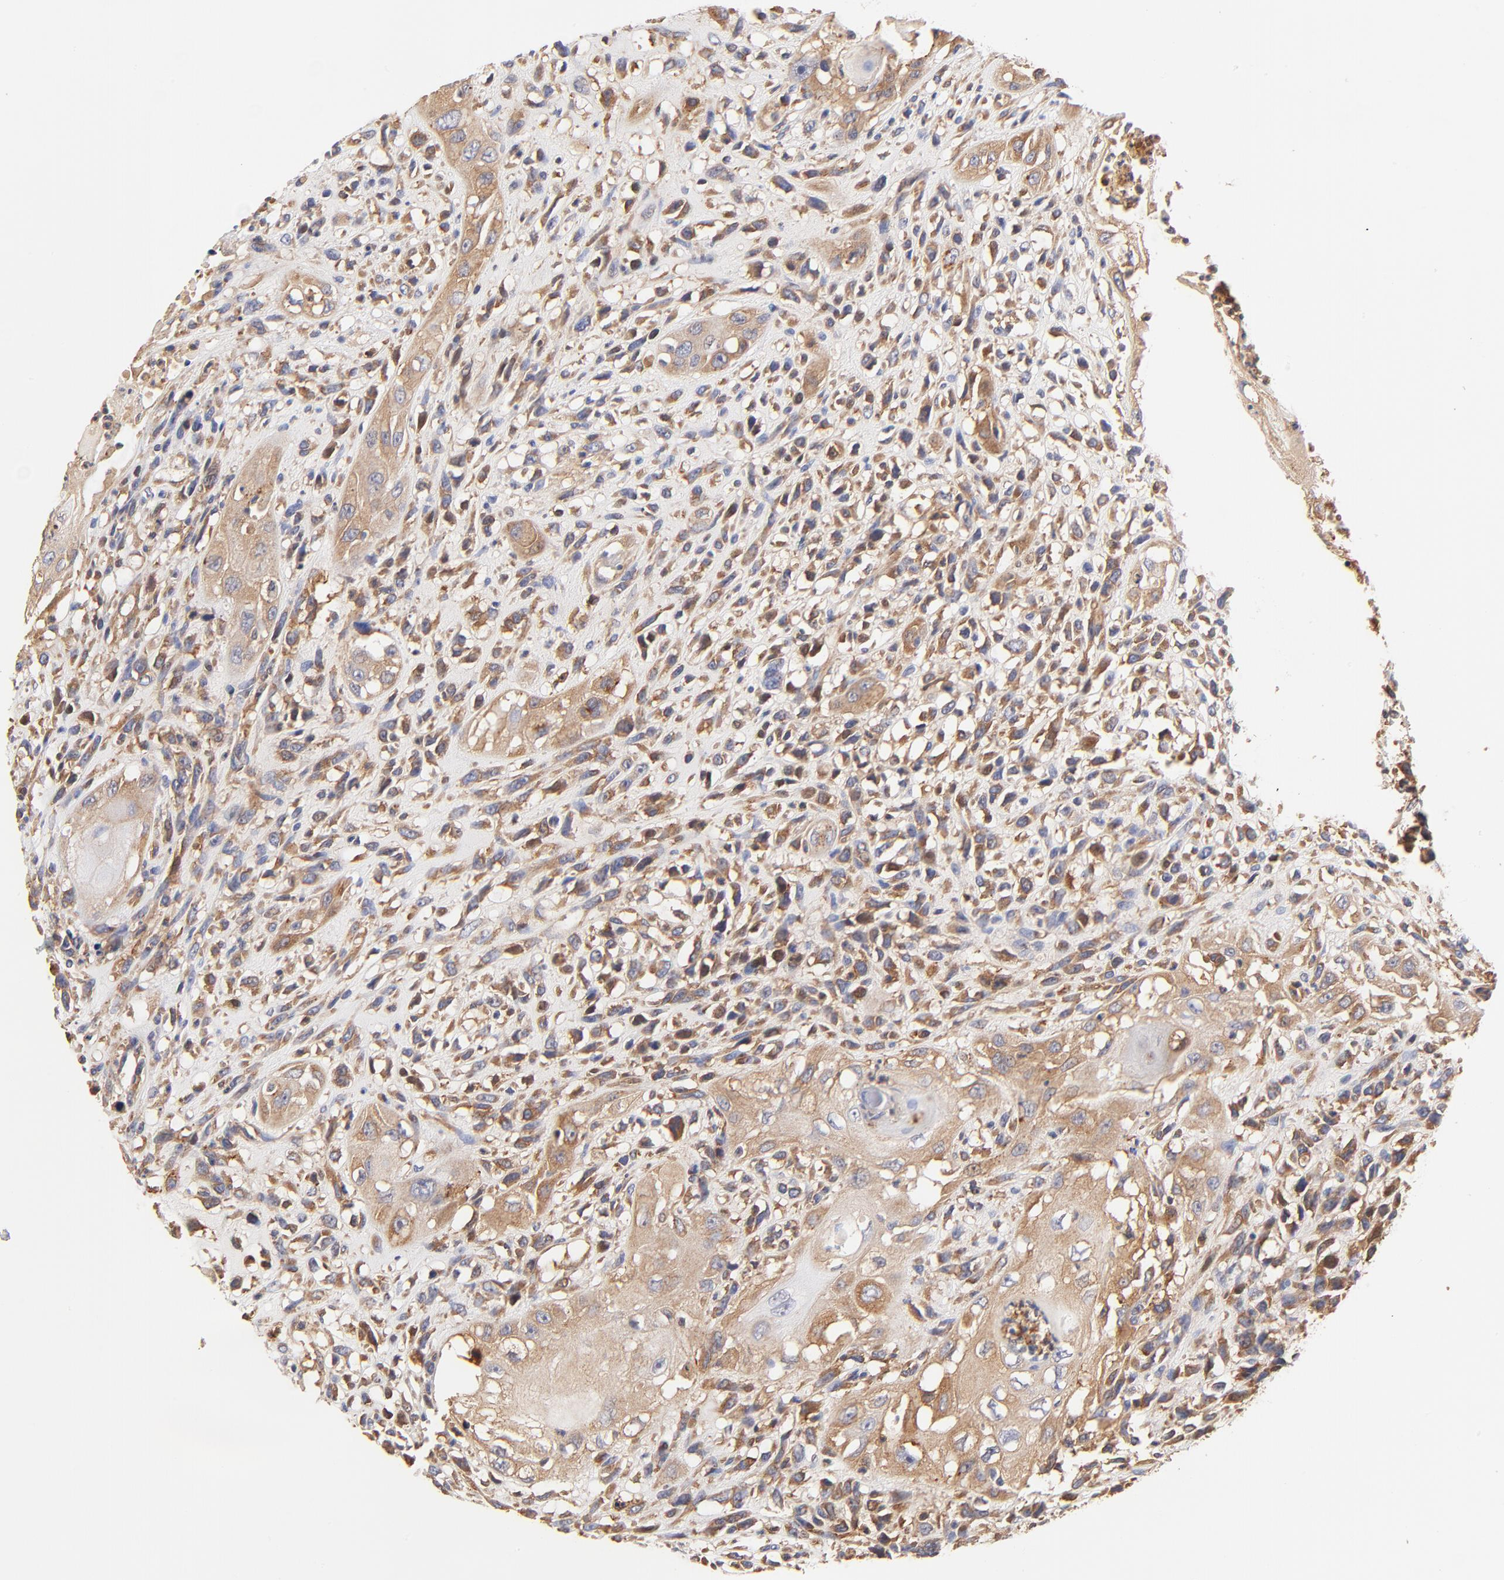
{"staining": {"intensity": "moderate", "quantity": ">75%", "location": "cytoplasmic/membranous"}, "tissue": "head and neck cancer", "cell_type": "Tumor cells", "image_type": "cancer", "snomed": [{"axis": "morphology", "description": "Necrosis, NOS"}, {"axis": "morphology", "description": "Neoplasm, malignant, NOS"}, {"axis": "topography", "description": "Salivary gland"}, {"axis": "topography", "description": "Head-Neck"}], "caption": "The histopathology image displays a brown stain indicating the presence of a protein in the cytoplasmic/membranous of tumor cells in head and neck neoplasm (malignant).", "gene": "PTK7", "patient": {"sex": "male", "age": 43}}